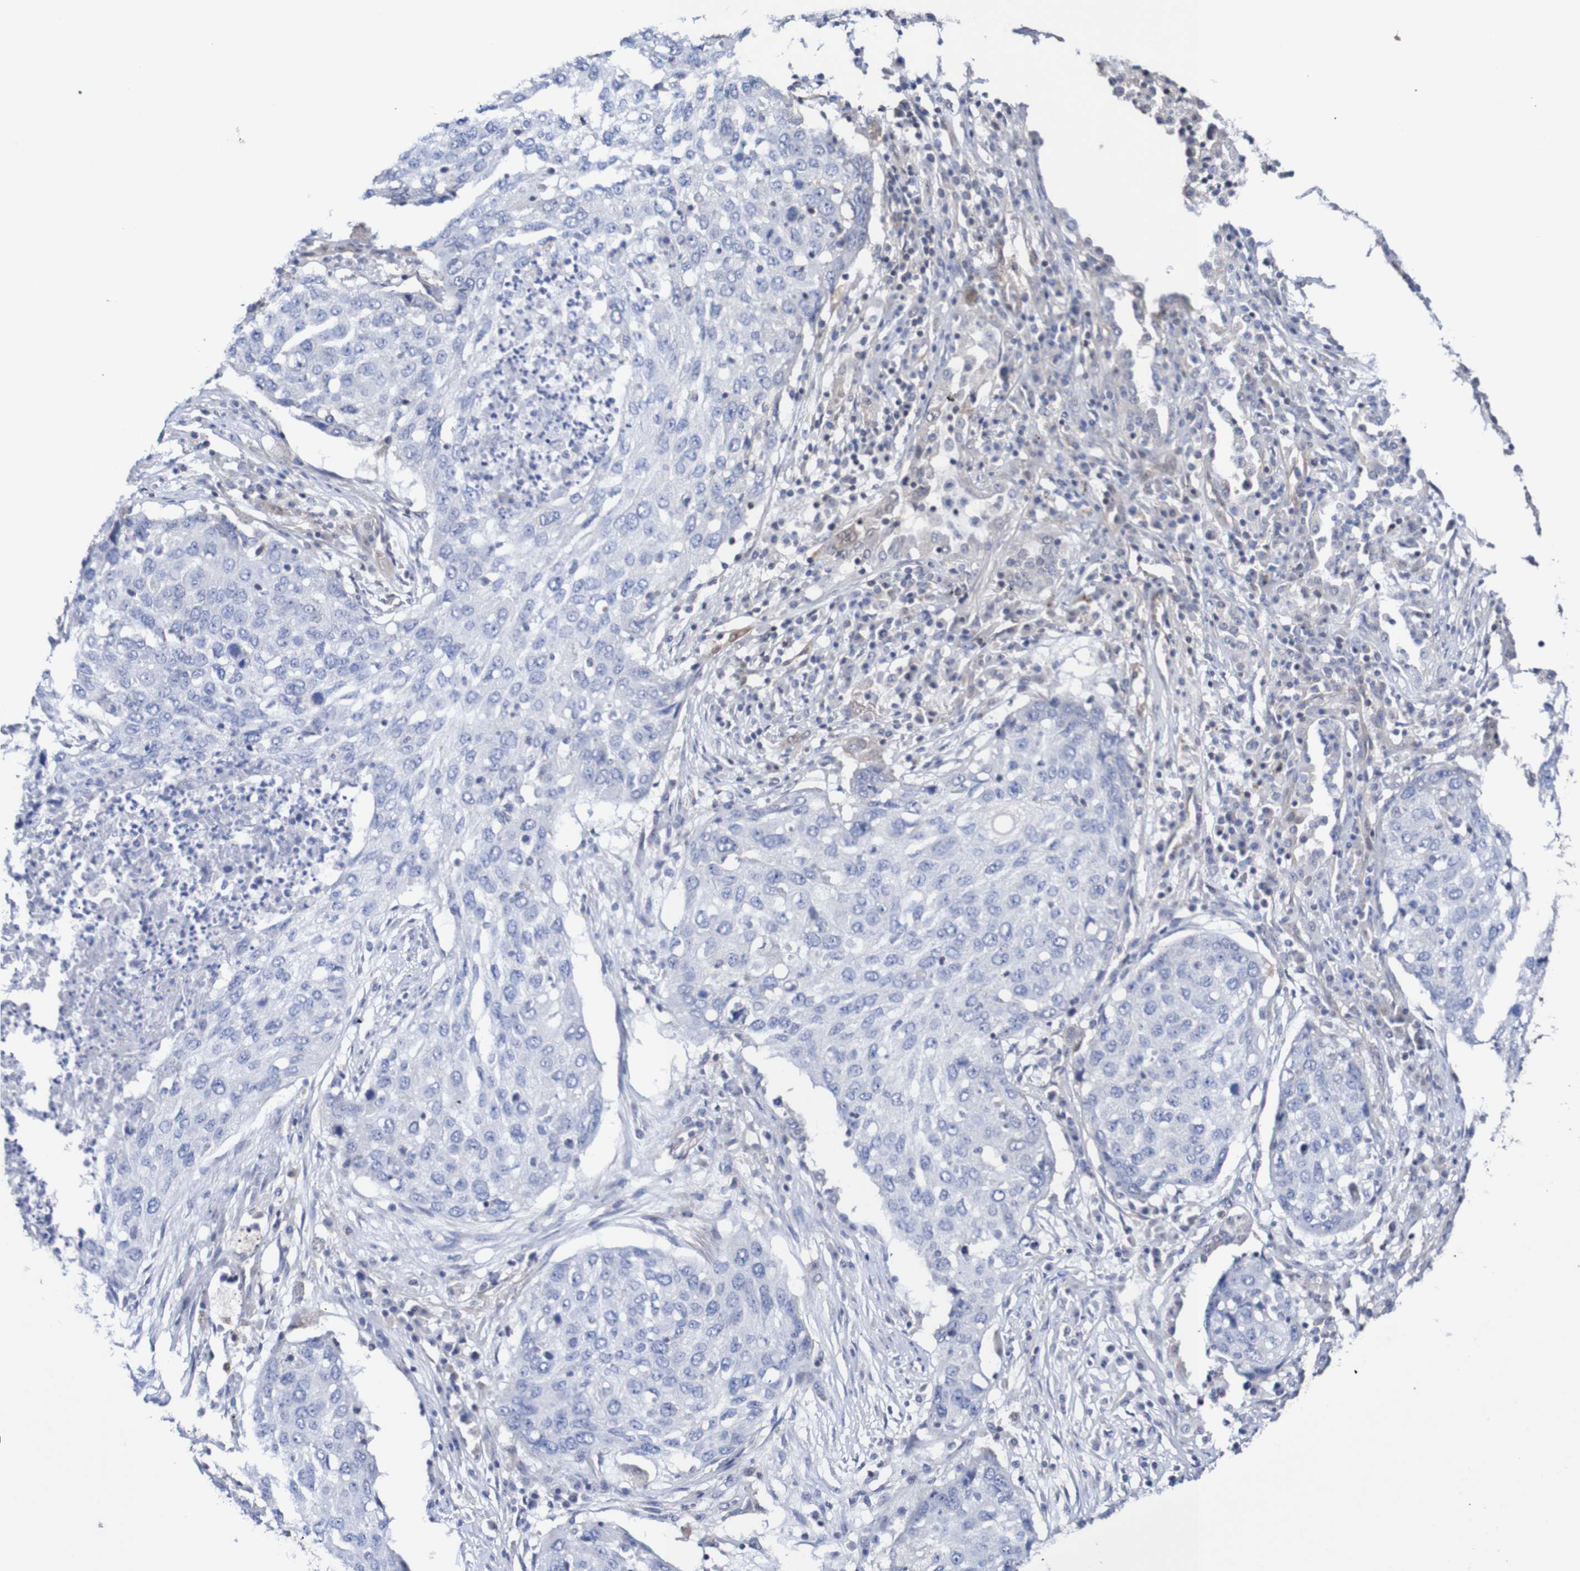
{"staining": {"intensity": "negative", "quantity": "none", "location": "none"}, "tissue": "lung cancer", "cell_type": "Tumor cells", "image_type": "cancer", "snomed": [{"axis": "morphology", "description": "Squamous cell carcinoma, NOS"}, {"axis": "topography", "description": "Lung"}], "caption": "Human lung cancer (squamous cell carcinoma) stained for a protein using IHC displays no staining in tumor cells.", "gene": "RIGI", "patient": {"sex": "female", "age": 63}}